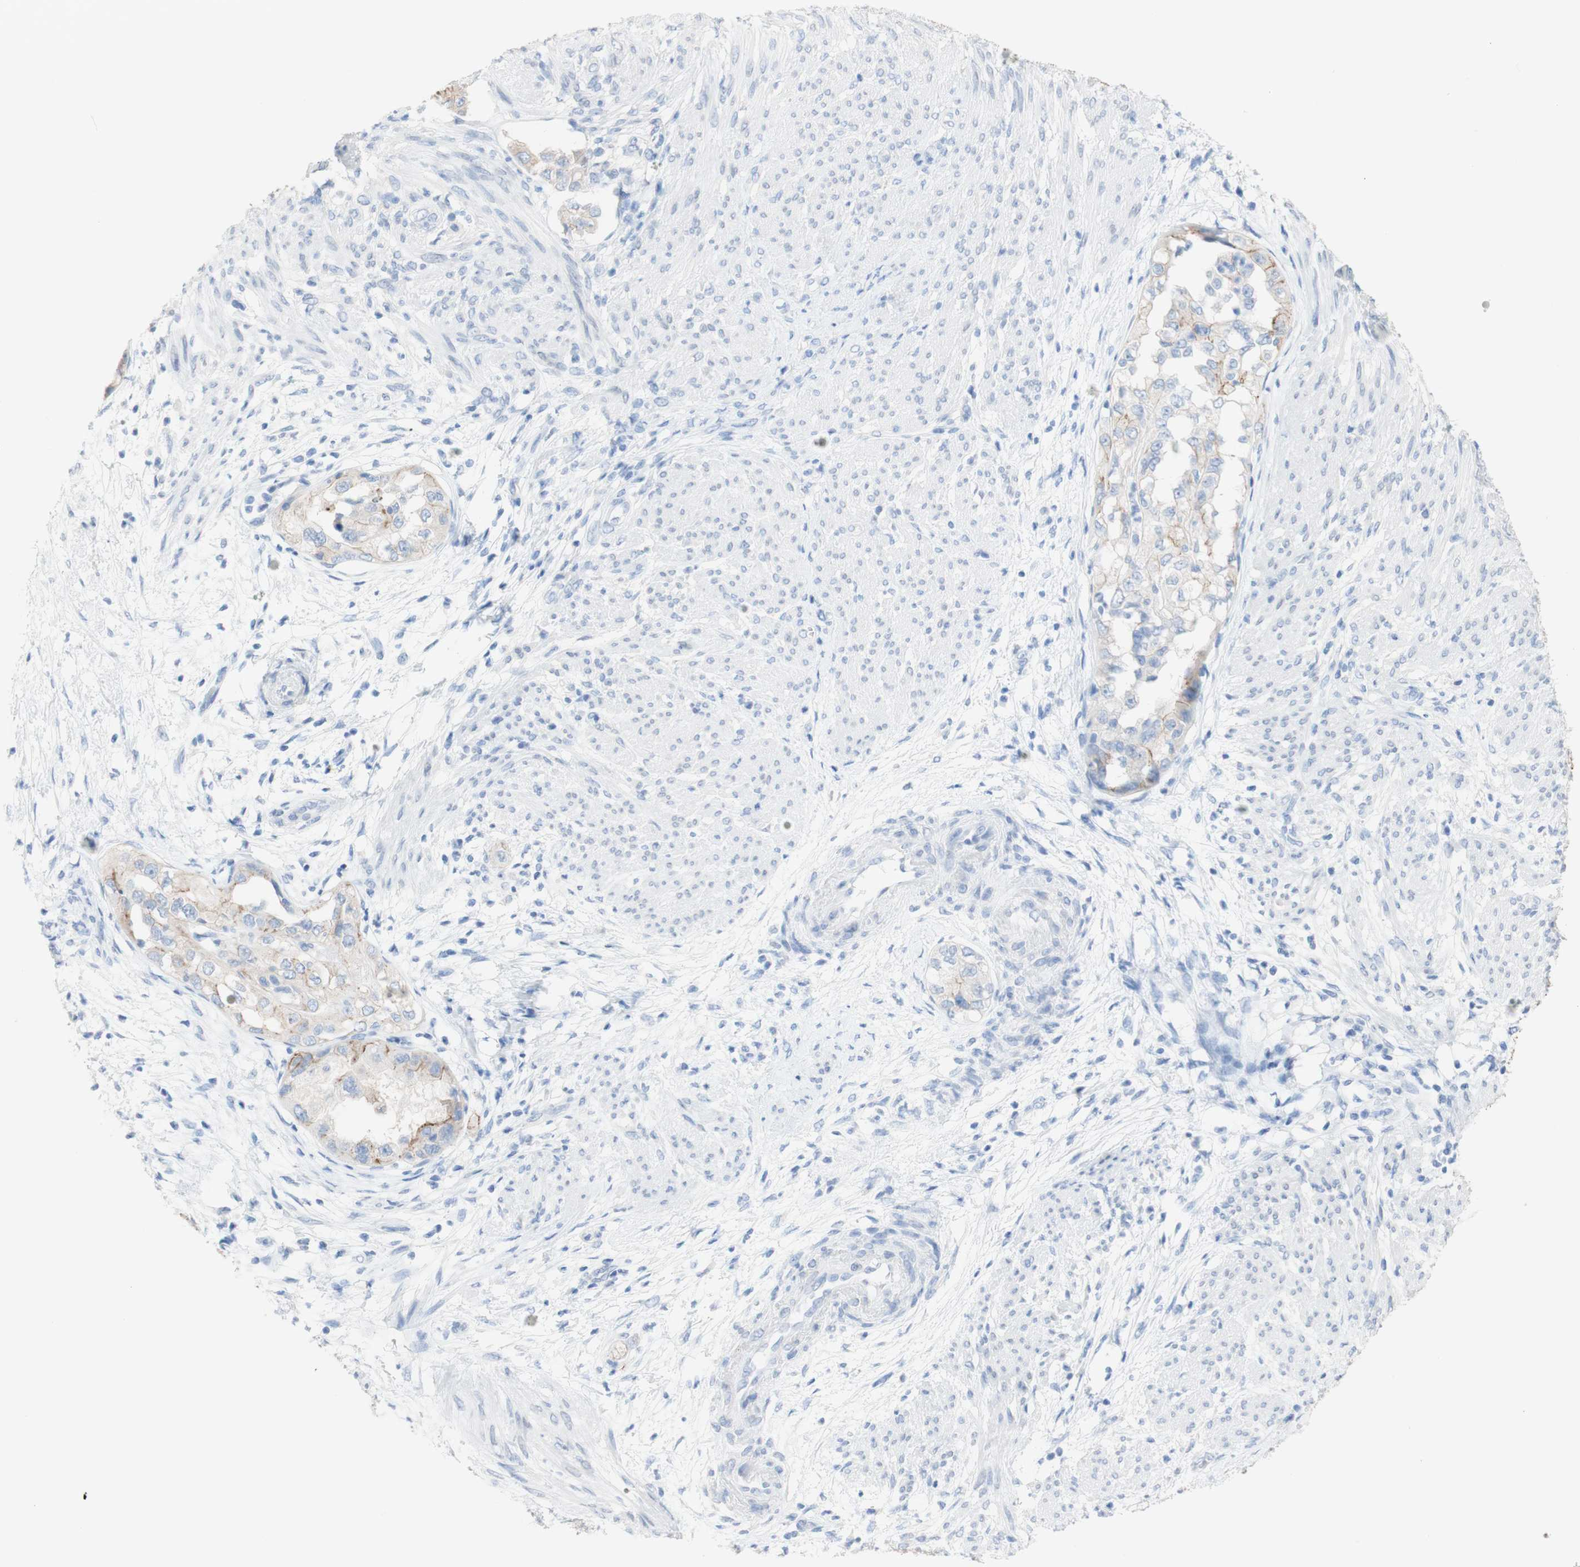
{"staining": {"intensity": "moderate", "quantity": "25%-75%", "location": "cytoplasmic/membranous"}, "tissue": "endometrial cancer", "cell_type": "Tumor cells", "image_type": "cancer", "snomed": [{"axis": "morphology", "description": "Adenocarcinoma, NOS"}, {"axis": "topography", "description": "Endometrium"}], "caption": "Protein expression analysis of adenocarcinoma (endometrial) displays moderate cytoplasmic/membranous staining in approximately 25%-75% of tumor cells.", "gene": "DSC2", "patient": {"sex": "female", "age": 85}}